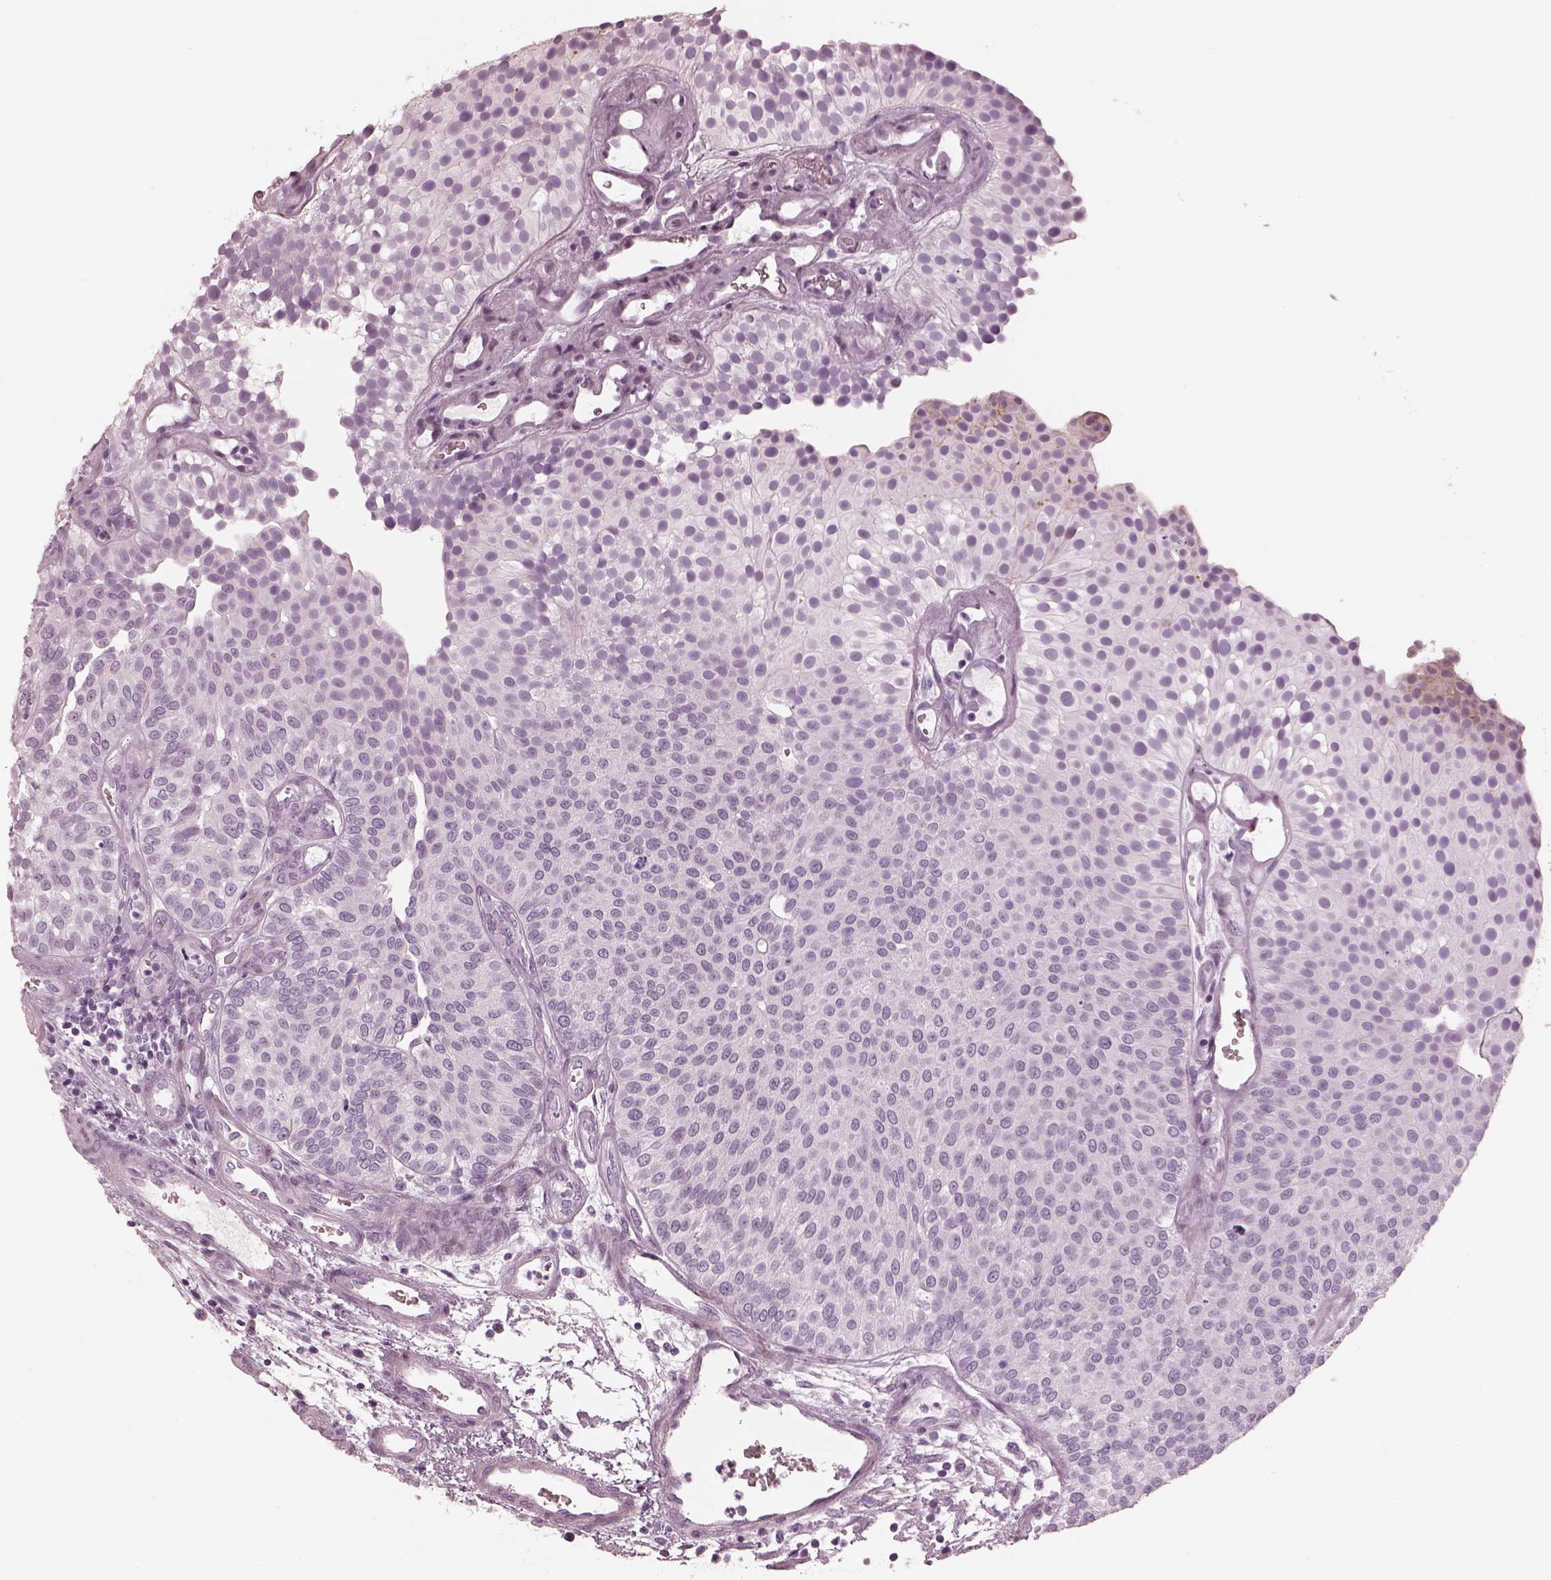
{"staining": {"intensity": "negative", "quantity": "none", "location": "none"}, "tissue": "urothelial cancer", "cell_type": "Tumor cells", "image_type": "cancer", "snomed": [{"axis": "morphology", "description": "Urothelial carcinoma, Low grade"}, {"axis": "topography", "description": "Urinary bladder"}], "caption": "This is an IHC photomicrograph of human urothelial cancer. There is no positivity in tumor cells.", "gene": "OPN4", "patient": {"sex": "female", "age": 87}}